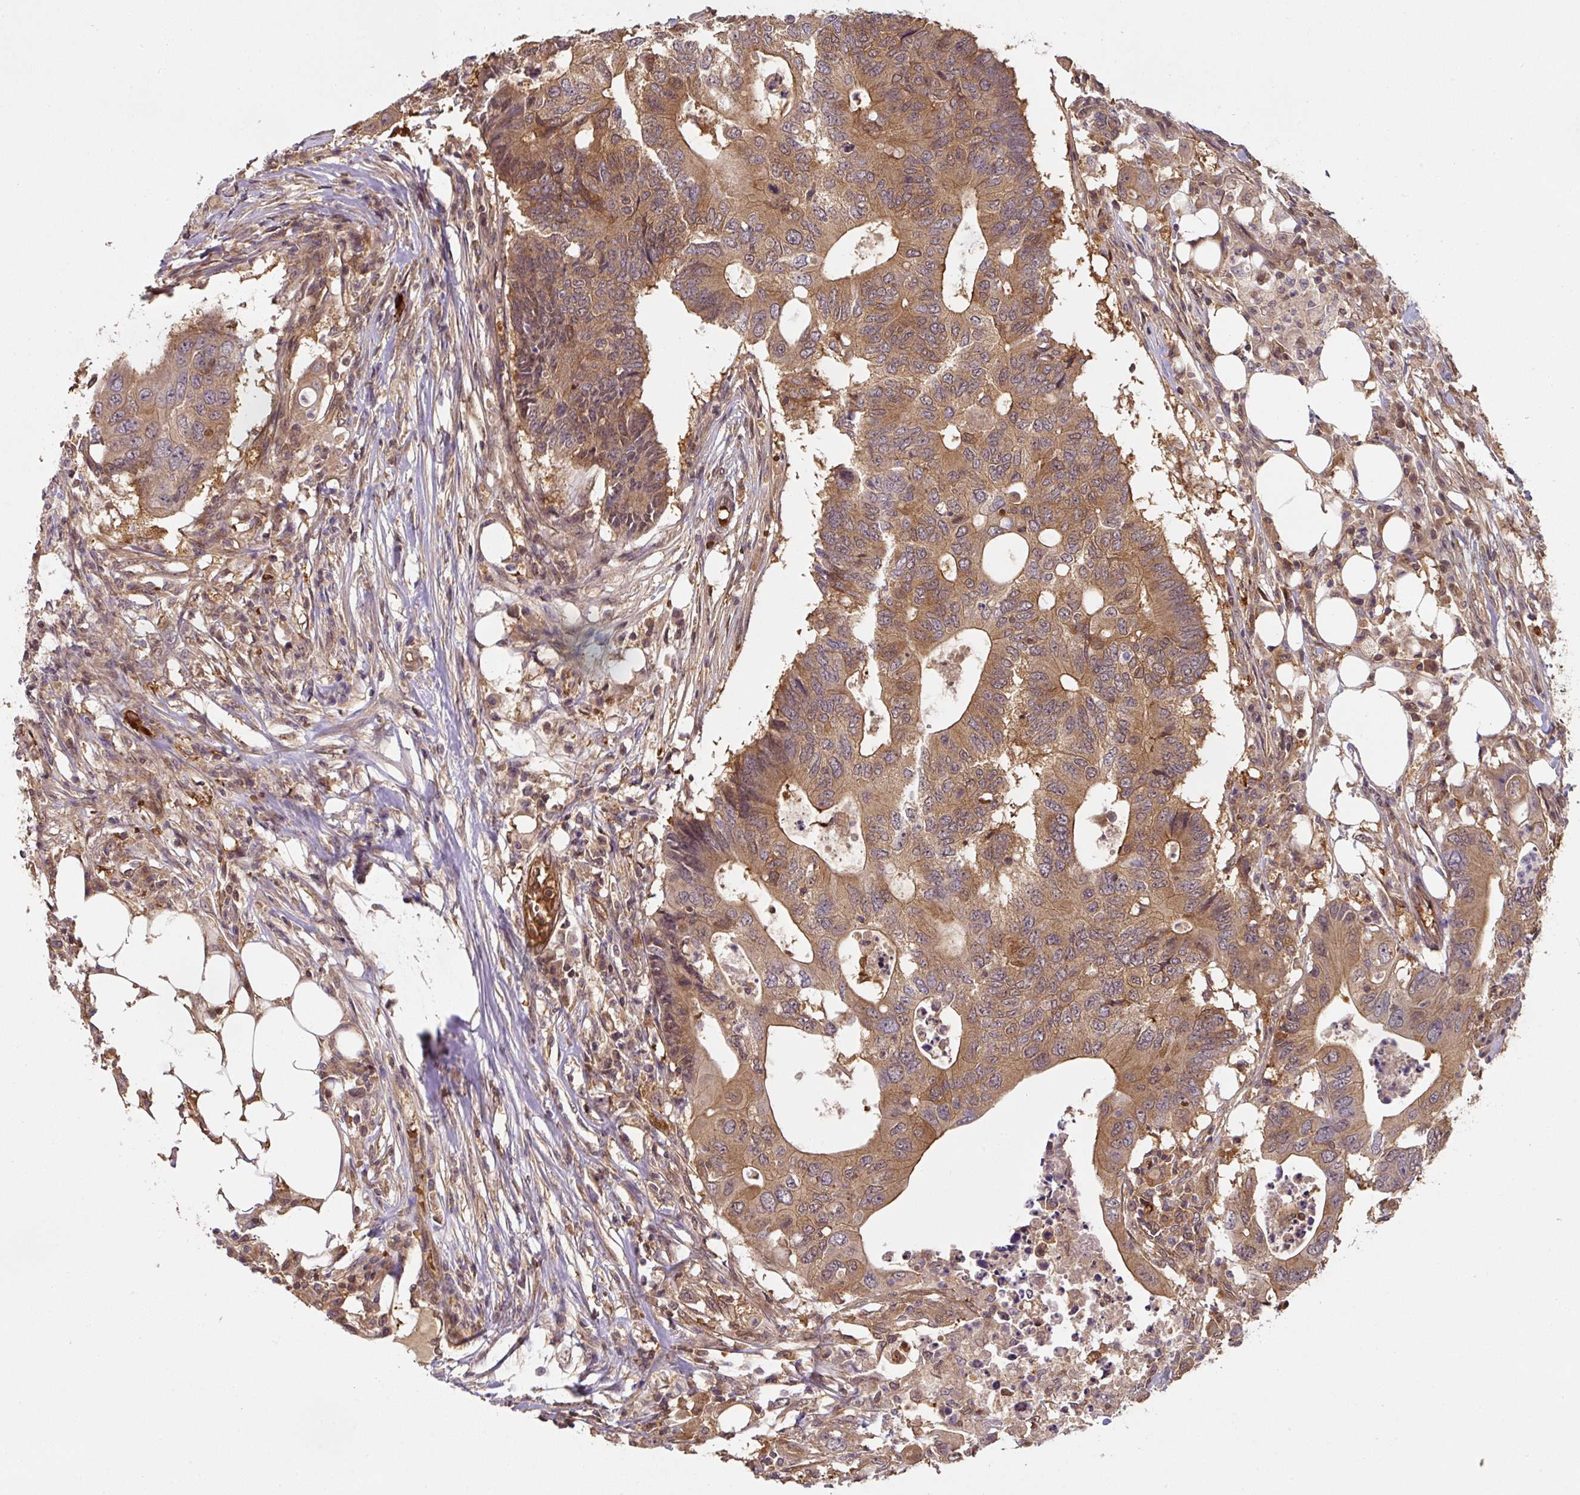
{"staining": {"intensity": "moderate", "quantity": ">75%", "location": "cytoplasmic/membranous"}, "tissue": "colorectal cancer", "cell_type": "Tumor cells", "image_type": "cancer", "snomed": [{"axis": "morphology", "description": "Adenocarcinoma, NOS"}, {"axis": "topography", "description": "Colon"}], "caption": "This photomicrograph displays immunohistochemistry (IHC) staining of colorectal cancer (adenocarcinoma), with medium moderate cytoplasmic/membranous expression in approximately >75% of tumor cells.", "gene": "ST13", "patient": {"sex": "male", "age": 71}}